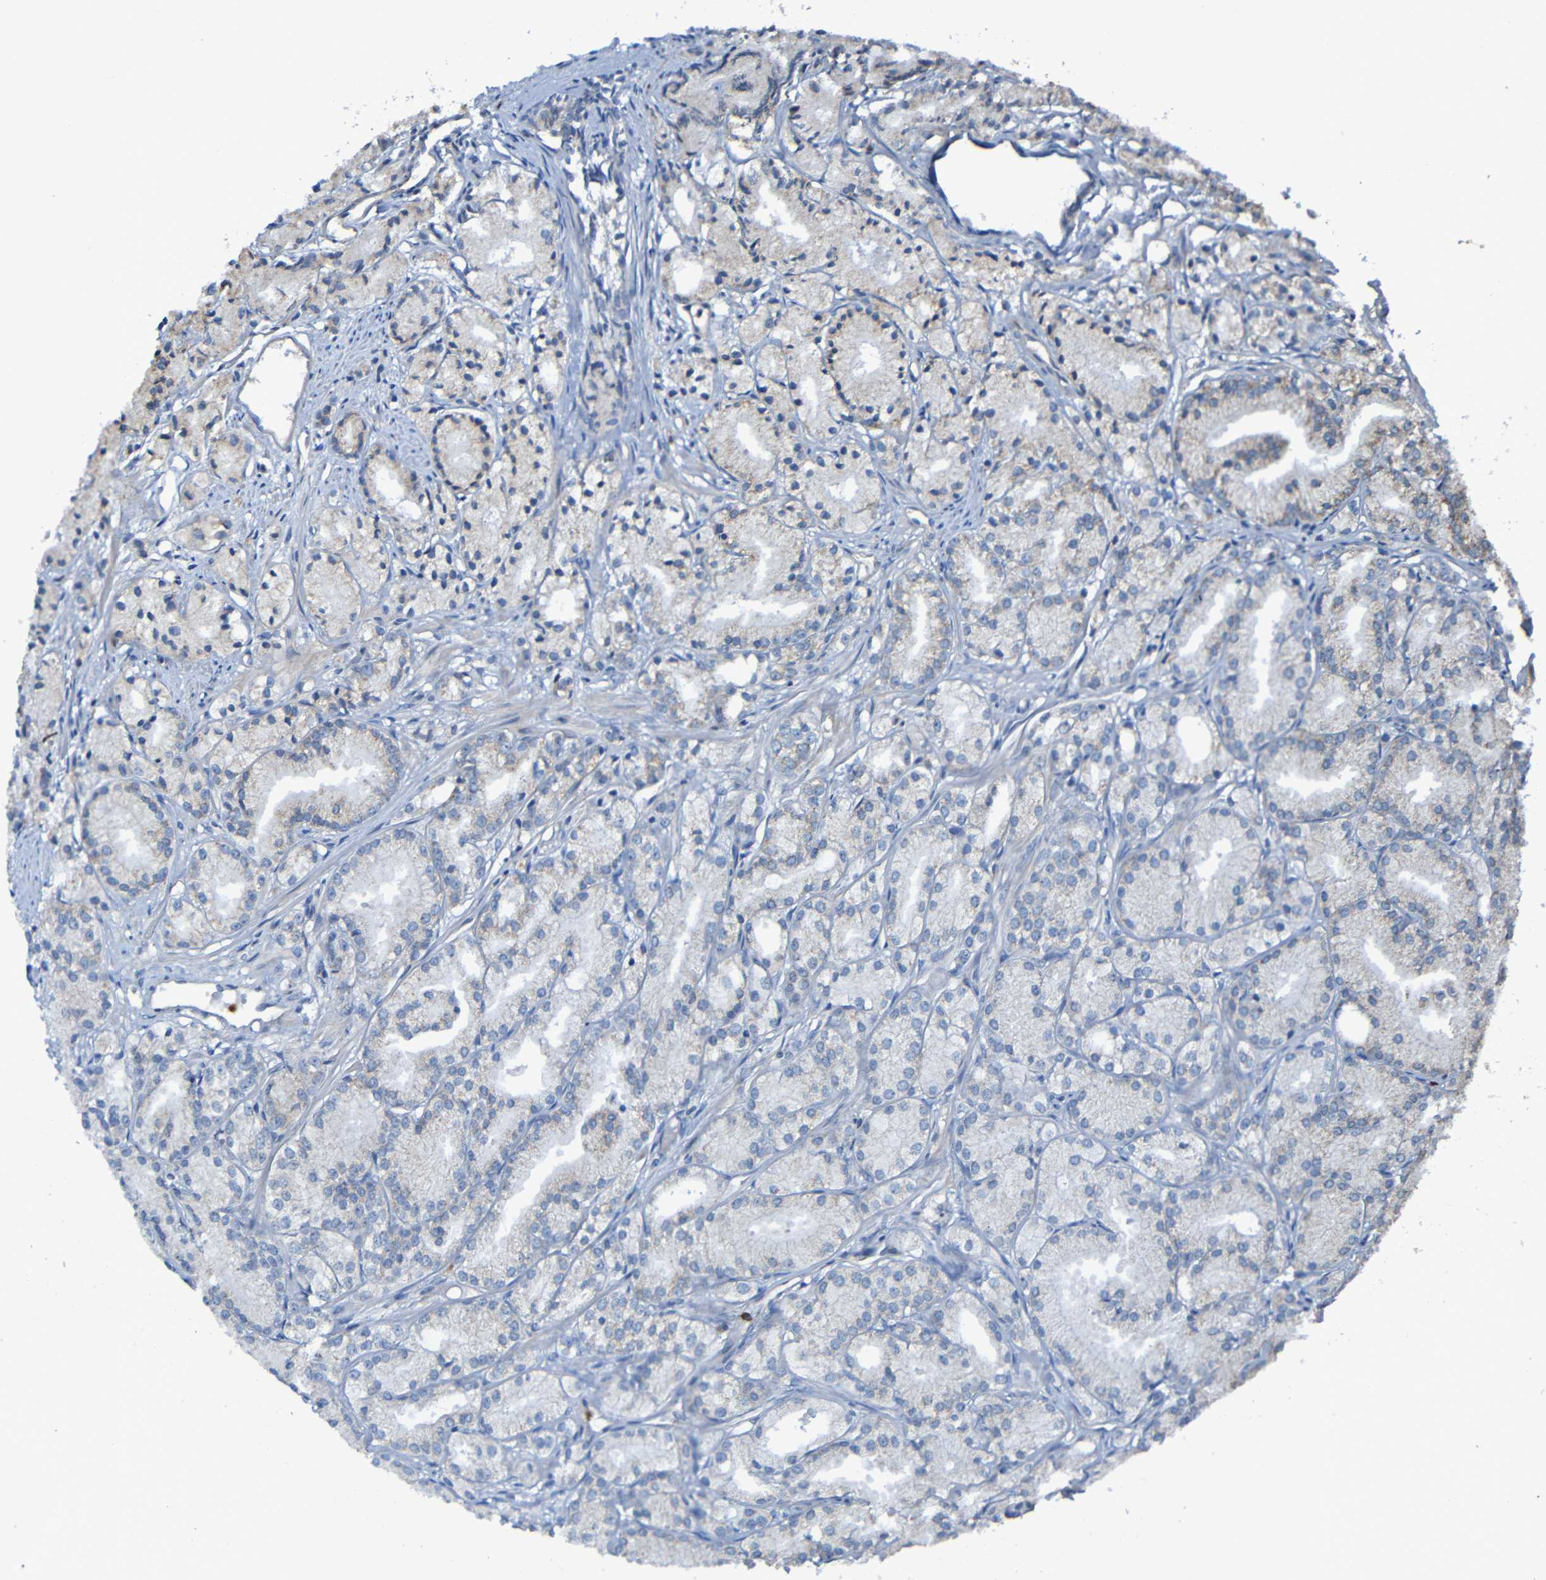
{"staining": {"intensity": "weak", "quantity": "25%-75%", "location": "cytoplasmic/membranous"}, "tissue": "prostate cancer", "cell_type": "Tumor cells", "image_type": "cancer", "snomed": [{"axis": "morphology", "description": "Adenocarcinoma, Low grade"}, {"axis": "topography", "description": "Prostate"}], "caption": "Approximately 25%-75% of tumor cells in prostate cancer display weak cytoplasmic/membranous protein staining as visualized by brown immunohistochemical staining.", "gene": "ADAM15", "patient": {"sex": "male", "age": 72}}